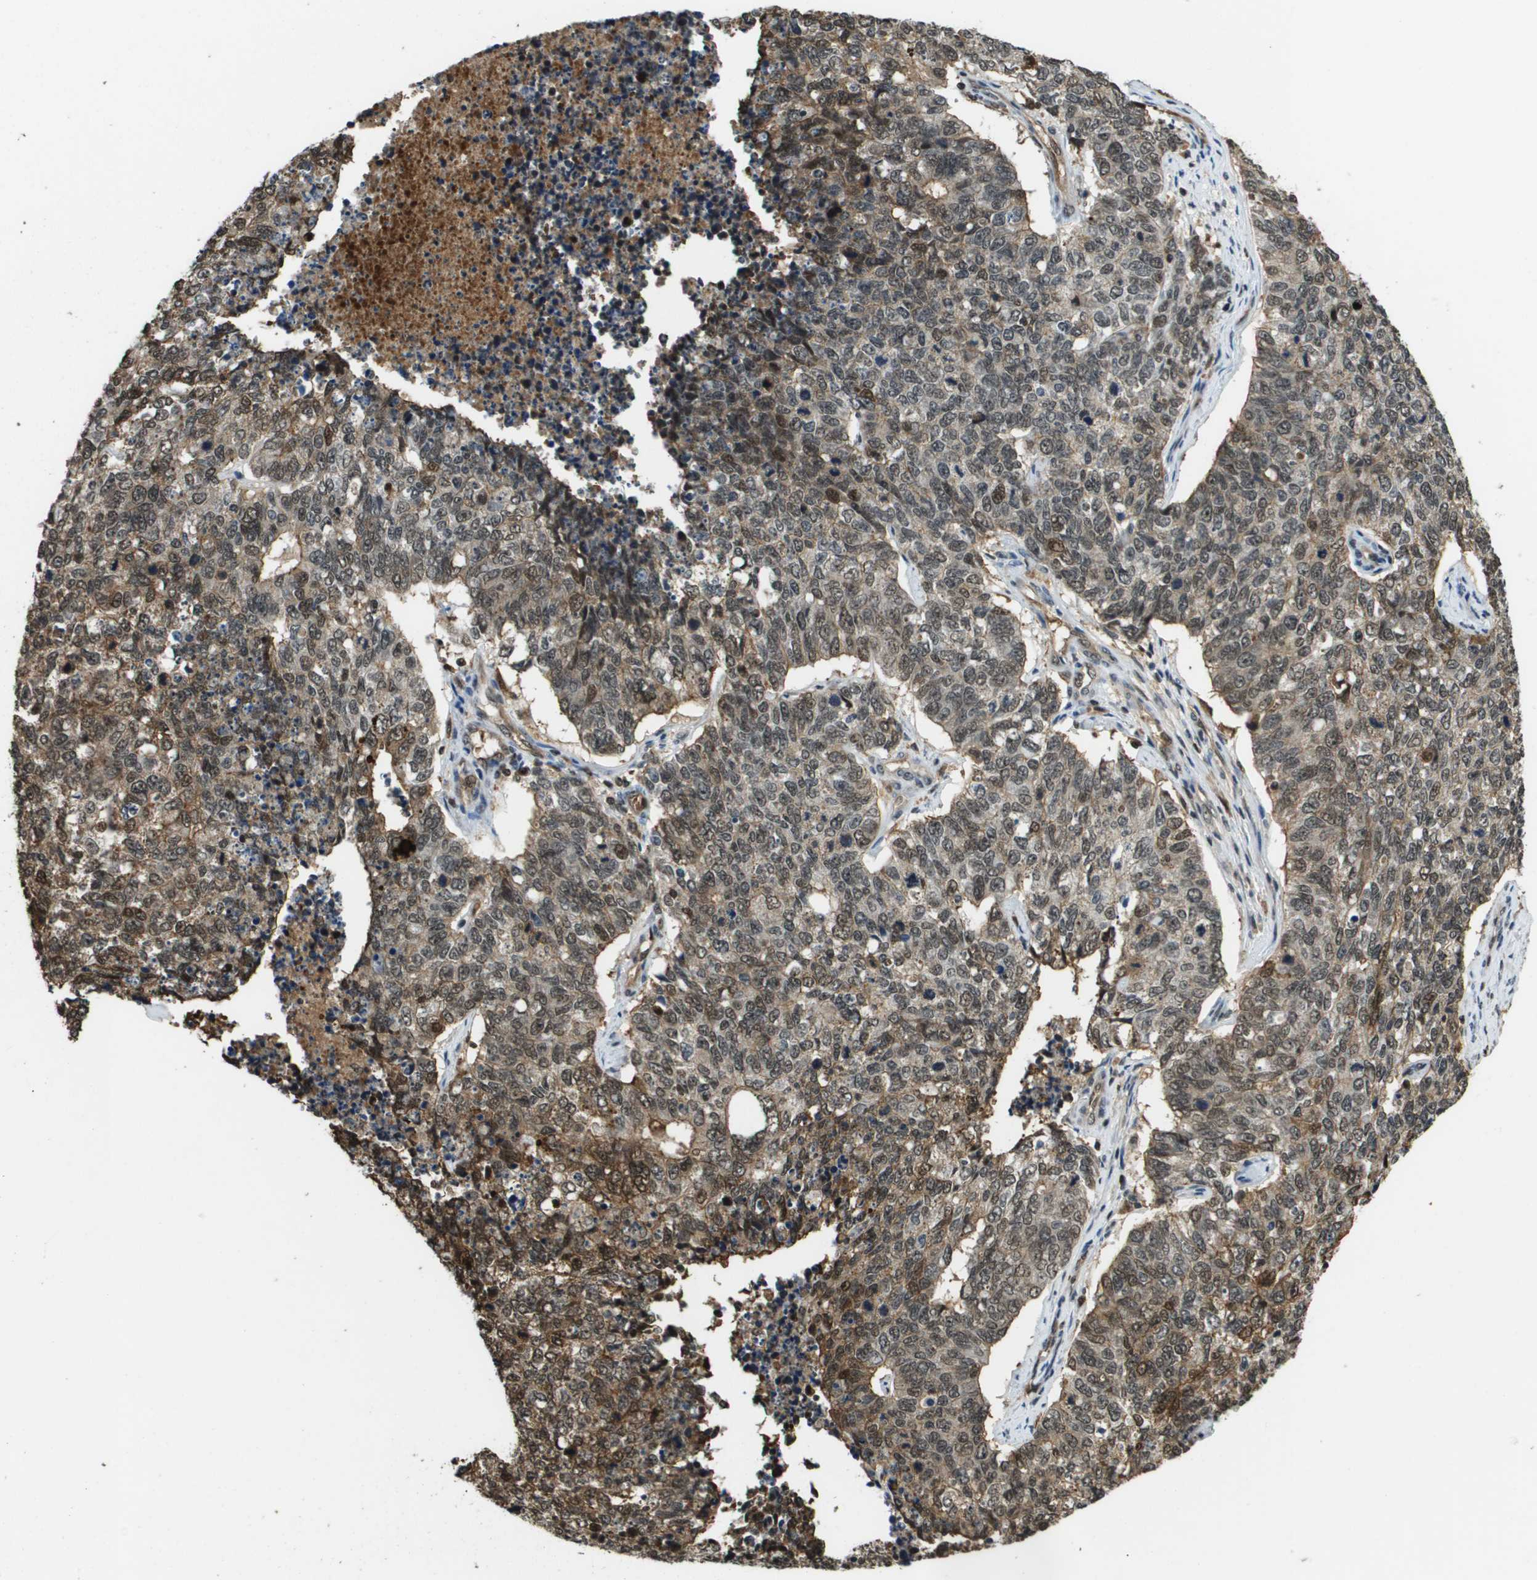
{"staining": {"intensity": "moderate", "quantity": ">75%", "location": "nuclear"}, "tissue": "cervical cancer", "cell_type": "Tumor cells", "image_type": "cancer", "snomed": [{"axis": "morphology", "description": "Squamous cell carcinoma, NOS"}, {"axis": "topography", "description": "Cervix"}], "caption": "Immunohistochemistry of human cervical squamous cell carcinoma shows medium levels of moderate nuclear expression in approximately >75% of tumor cells. Ihc stains the protein in brown and the nuclei are stained blue.", "gene": "EP400", "patient": {"sex": "female", "age": 63}}